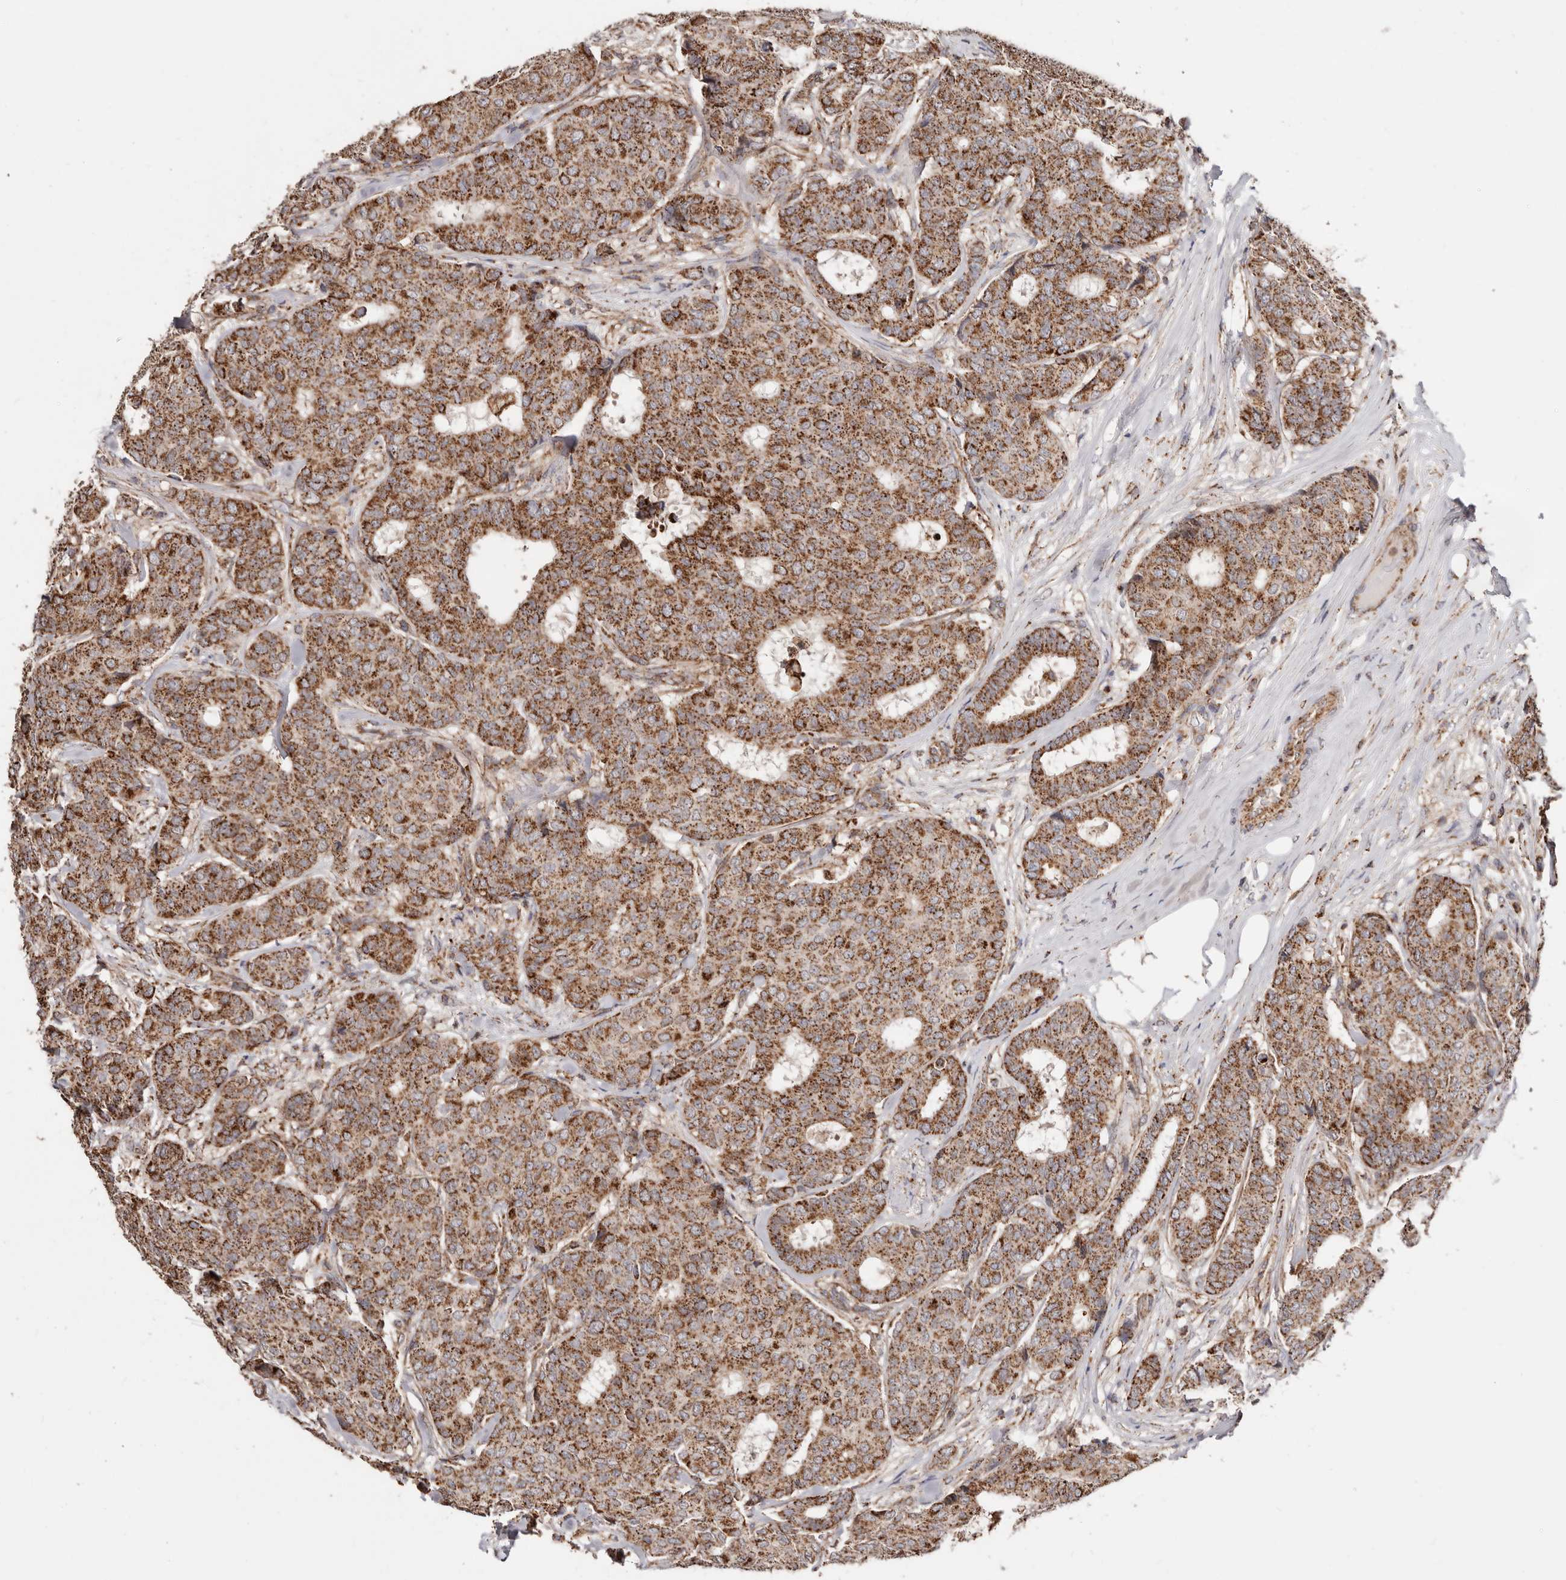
{"staining": {"intensity": "moderate", "quantity": ">75%", "location": "cytoplasmic/membranous"}, "tissue": "breast cancer", "cell_type": "Tumor cells", "image_type": "cancer", "snomed": [{"axis": "morphology", "description": "Duct carcinoma"}, {"axis": "topography", "description": "Breast"}], "caption": "An immunohistochemistry photomicrograph of neoplastic tissue is shown. Protein staining in brown labels moderate cytoplasmic/membranous positivity in breast invasive ductal carcinoma within tumor cells. The staining was performed using DAB (3,3'-diaminobenzidine), with brown indicating positive protein expression. Nuclei are stained blue with hematoxylin.", "gene": "PRKACB", "patient": {"sex": "female", "age": 75}}